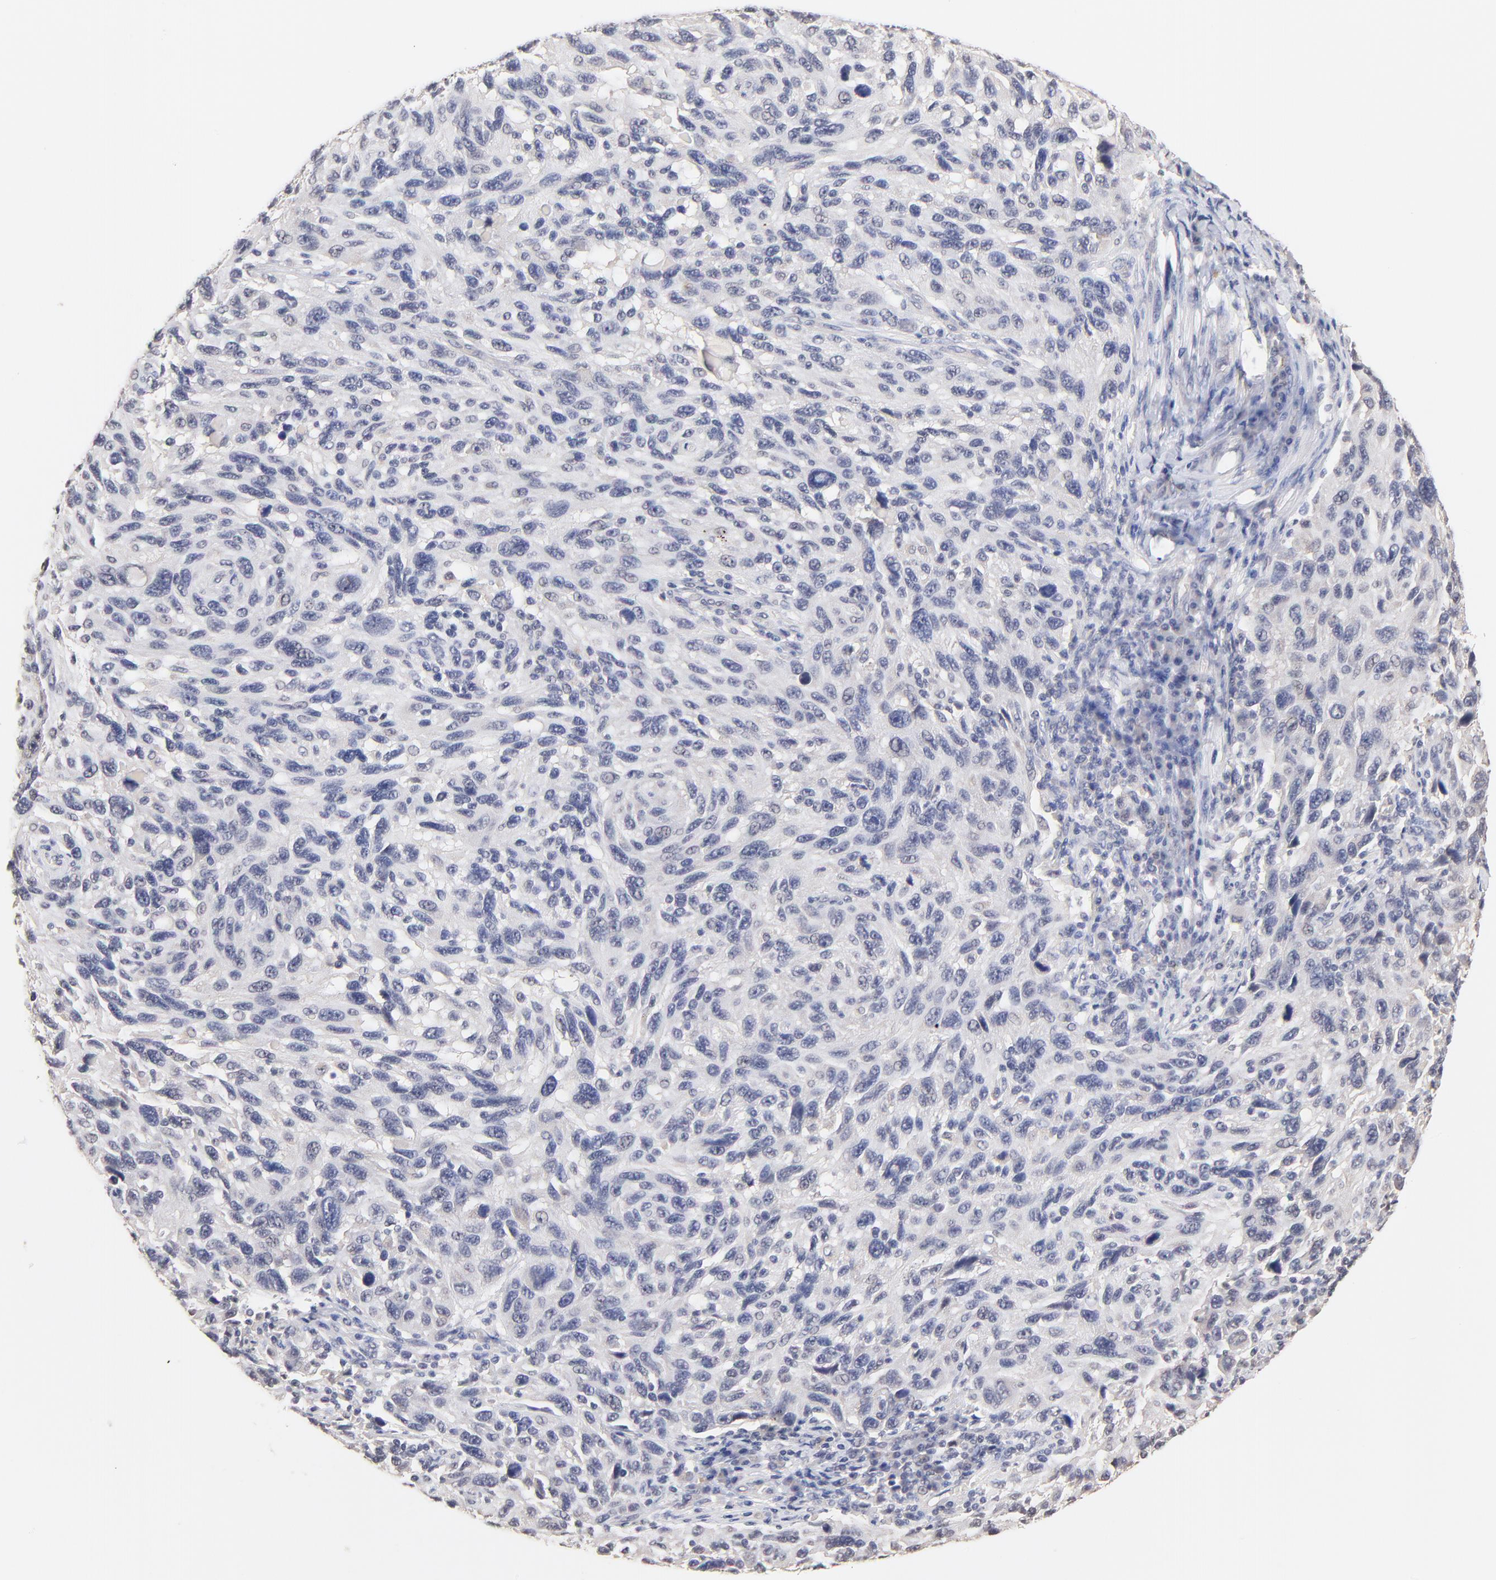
{"staining": {"intensity": "negative", "quantity": "none", "location": "none"}, "tissue": "melanoma", "cell_type": "Tumor cells", "image_type": "cancer", "snomed": [{"axis": "morphology", "description": "Malignant melanoma, NOS"}, {"axis": "topography", "description": "Skin"}], "caption": "The immunohistochemistry histopathology image has no significant positivity in tumor cells of melanoma tissue.", "gene": "RIBC2", "patient": {"sex": "male", "age": 53}}